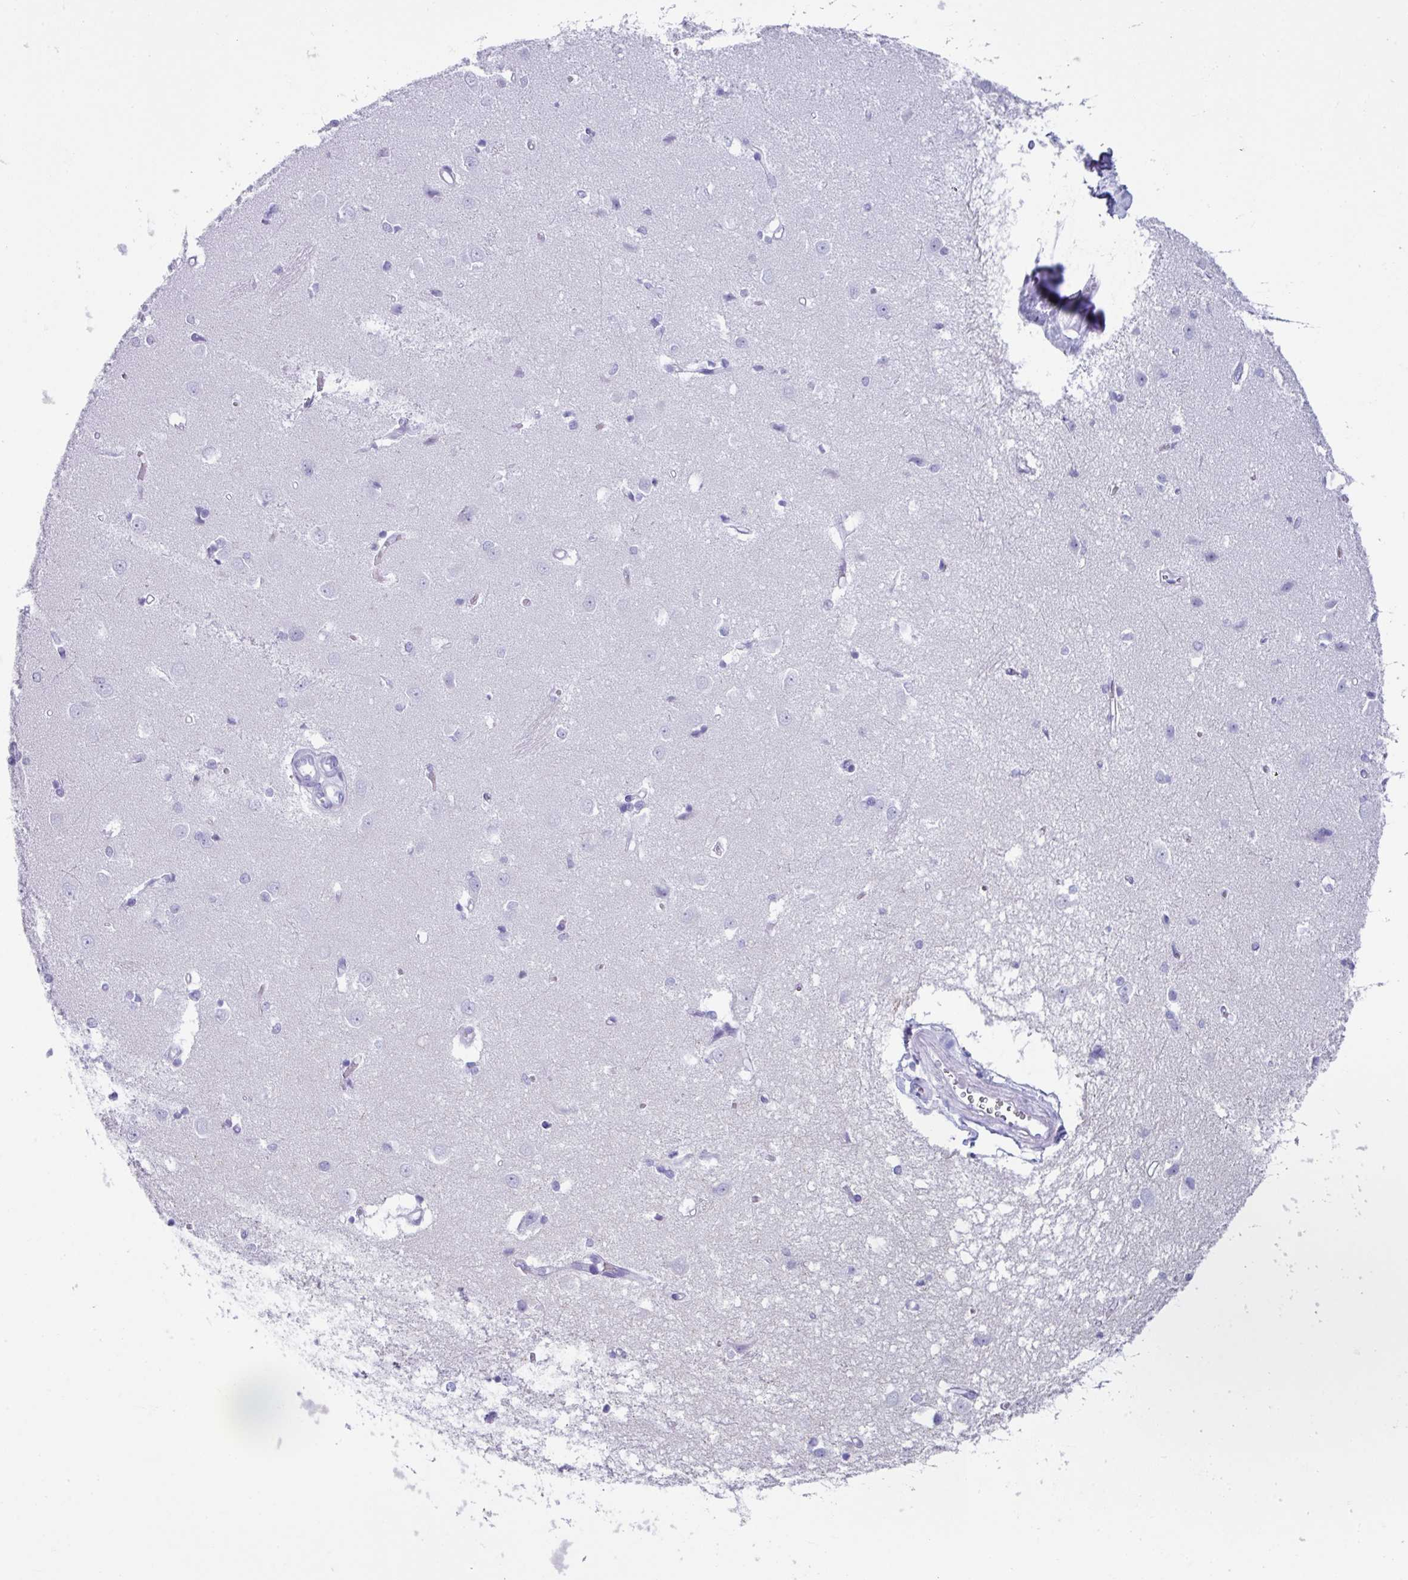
{"staining": {"intensity": "negative", "quantity": "none", "location": "none"}, "tissue": "caudate", "cell_type": "Glial cells", "image_type": "normal", "snomed": [{"axis": "morphology", "description": "Normal tissue, NOS"}, {"axis": "topography", "description": "Lateral ventricle wall"}], "caption": "This histopathology image is of benign caudate stained with immunohistochemistry (IHC) to label a protein in brown with the nuclei are counter-stained blue. There is no expression in glial cells. (DAB immunohistochemistry, high magnification).", "gene": "ABCC5", "patient": {"sex": "male", "age": 37}}